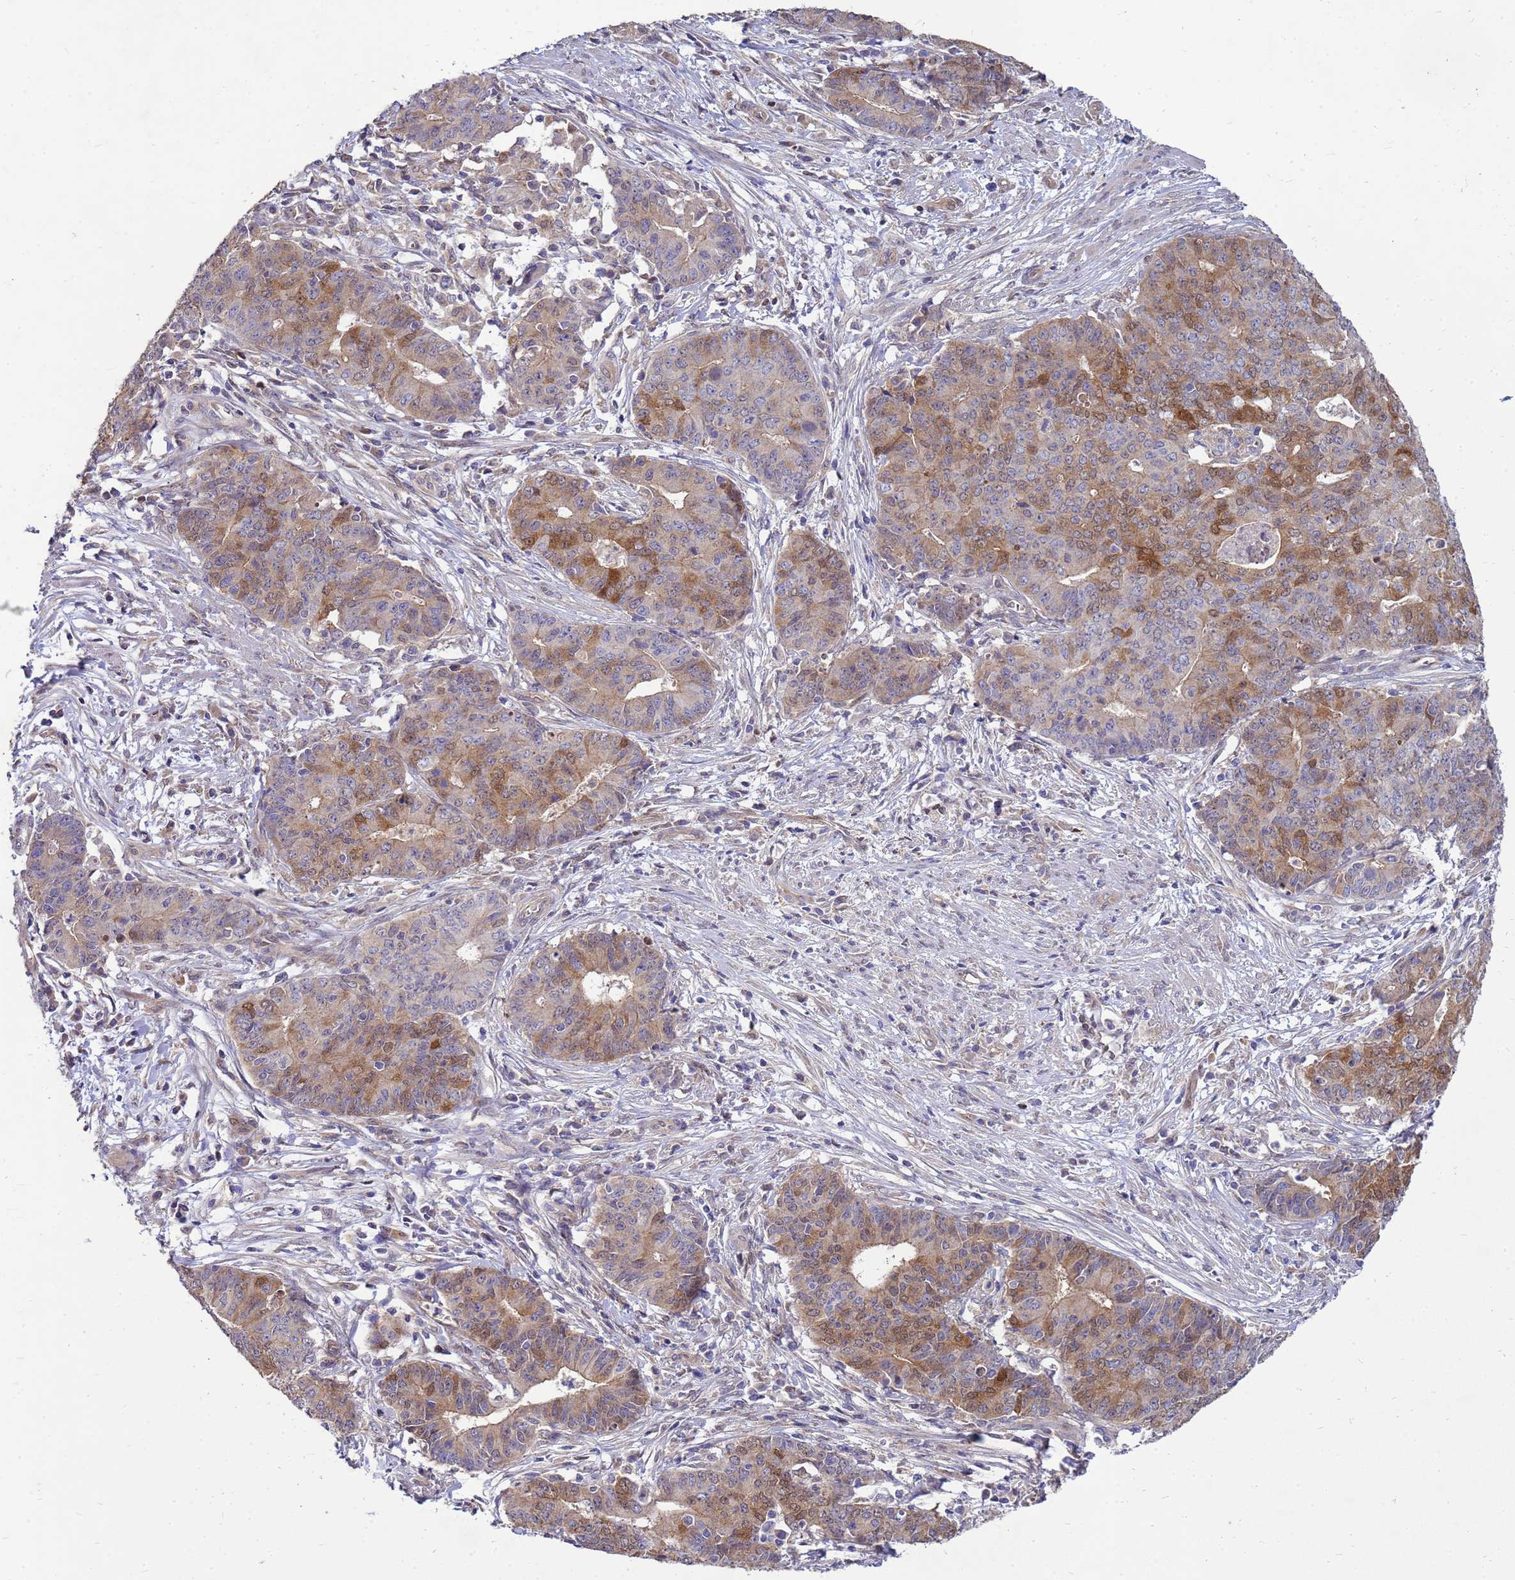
{"staining": {"intensity": "moderate", "quantity": "25%-75%", "location": "cytoplasmic/membranous,nuclear"}, "tissue": "endometrial cancer", "cell_type": "Tumor cells", "image_type": "cancer", "snomed": [{"axis": "morphology", "description": "Adenocarcinoma, NOS"}, {"axis": "topography", "description": "Endometrium"}], "caption": "Immunohistochemistry (IHC) staining of endometrial cancer, which displays medium levels of moderate cytoplasmic/membranous and nuclear positivity in approximately 25%-75% of tumor cells indicating moderate cytoplasmic/membranous and nuclear protein expression. The staining was performed using DAB (3,3'-diaminobenzidine) (brown) for protein detection and nuclei were counterstained in hematoxylin (blue).", "gene": "EIF4EBP3", "patient": {"sex": "female", "age": 59}}